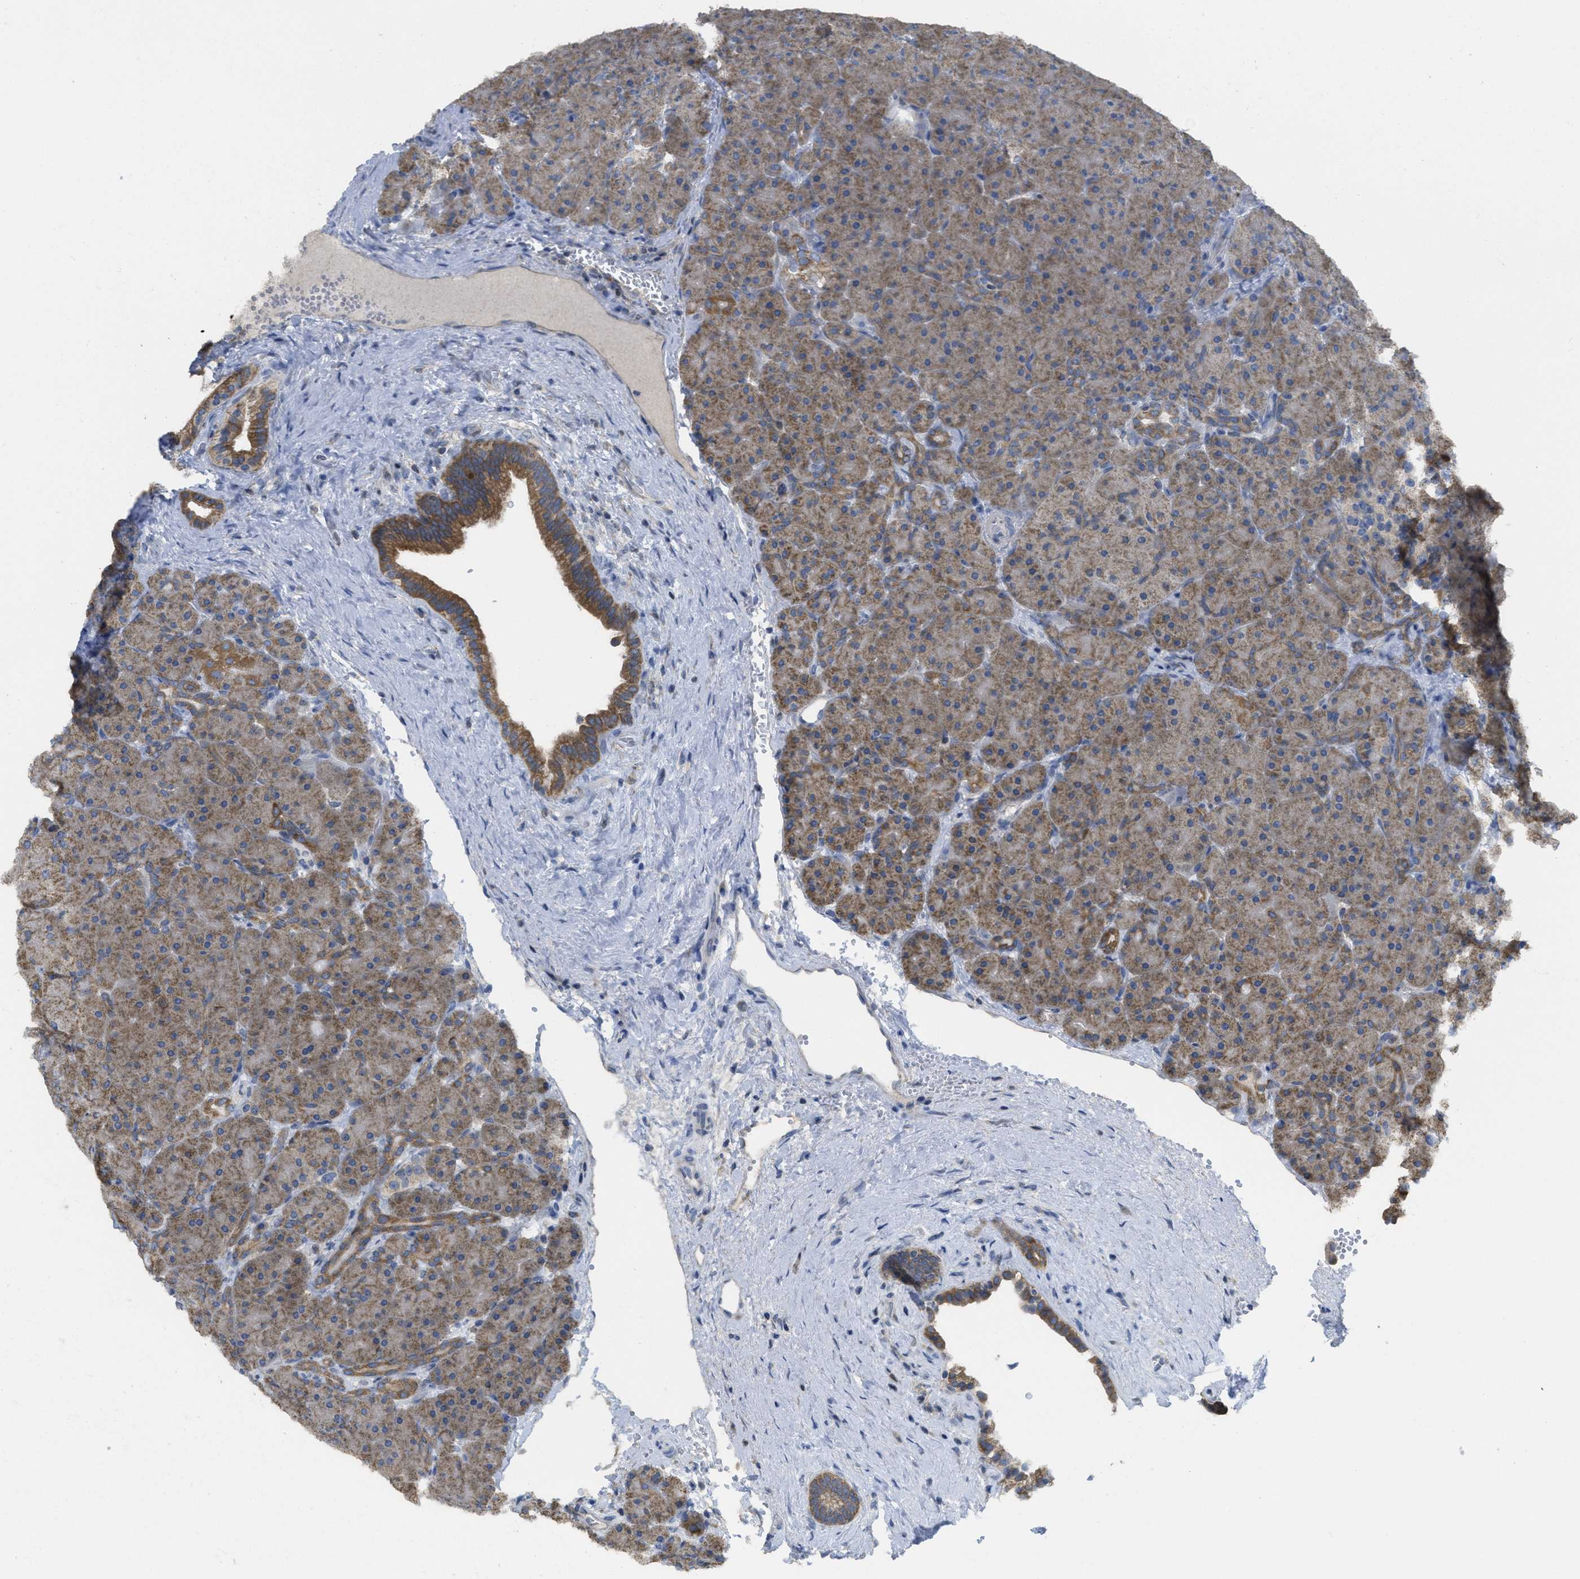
{"staining": {"intensity": "moderate", "quantity": "25%-75%", "location": "cytoplasmic/membranous"}, "tissue": "pancreas", "cell_type": "Exocrine glandular cells", "image_type": "normal", "snomed": [{"axis": "morphology", "description": "Normal tissue, NOS"}, {"axis": "topography", "description": "Pancreas"}], "caption": "DAB immunohistochemical staining of normal pancreas exhibits moderate cytoplasmic/membranous protein staining in about 25%-75% of exocrine glandular cells. The protein of interest is shown in brown color, while the nuclei are stained blue.", "gene": "SFXN2", "patient": {"sex": "male", "age": 66}}